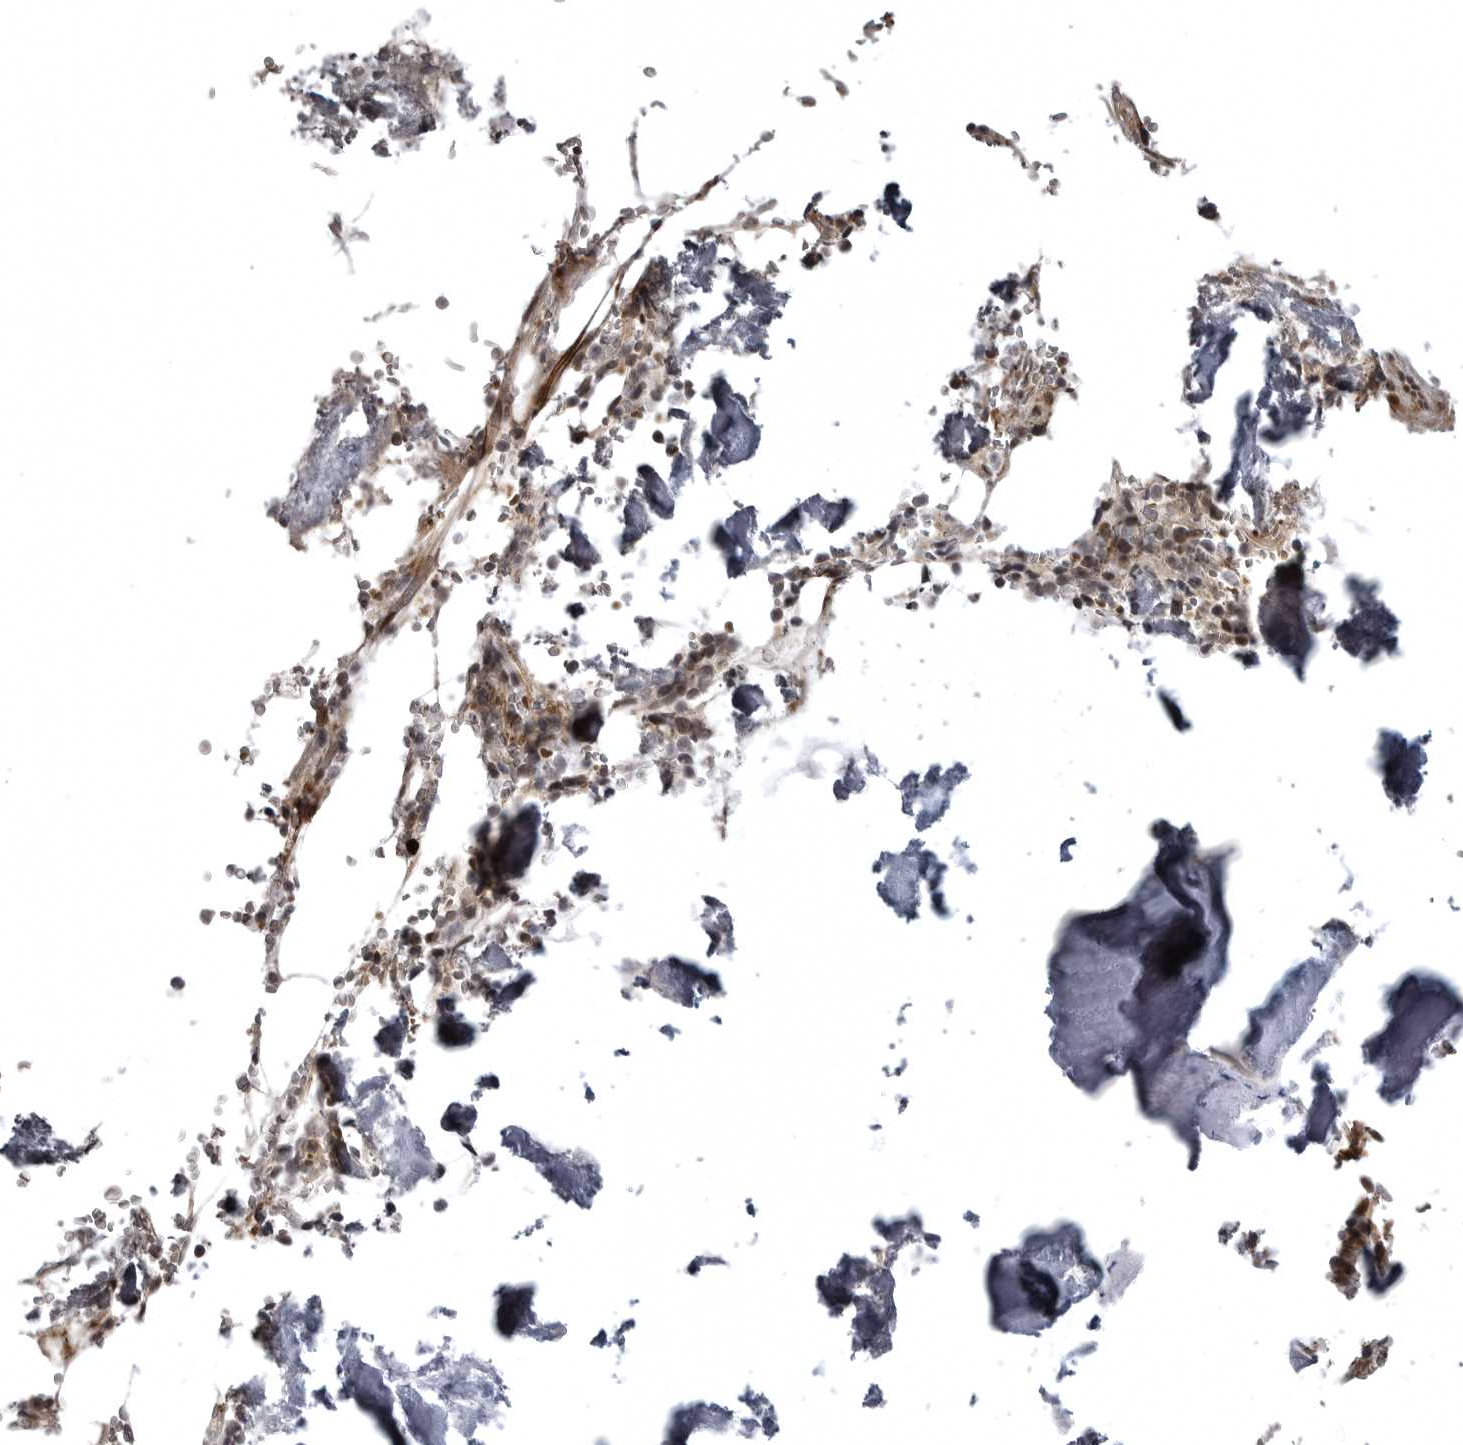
{"staining": {"intensity": "moderate", "quantity": "<25%", "location": "cytoplasmic/membranous,nuclear"}, "tissue": "bone marrow", "cell_type": "Hematopoietic cells", "image_type": "normal", "snomed": [{"axis": "morphology", "description": "Normal tissue, NOS"}, {"axis": "topography", "description": "Bone marrow"}], "caption": "This is an image of immunohistochemistry (IHC) staining of normal bone marrow, which shows moderate expression in the cytoplasmic/membranous,nuclear of hematopoietic cells.", "gene": "SNX16", "patient": {"sex": "male", "age": 70}}